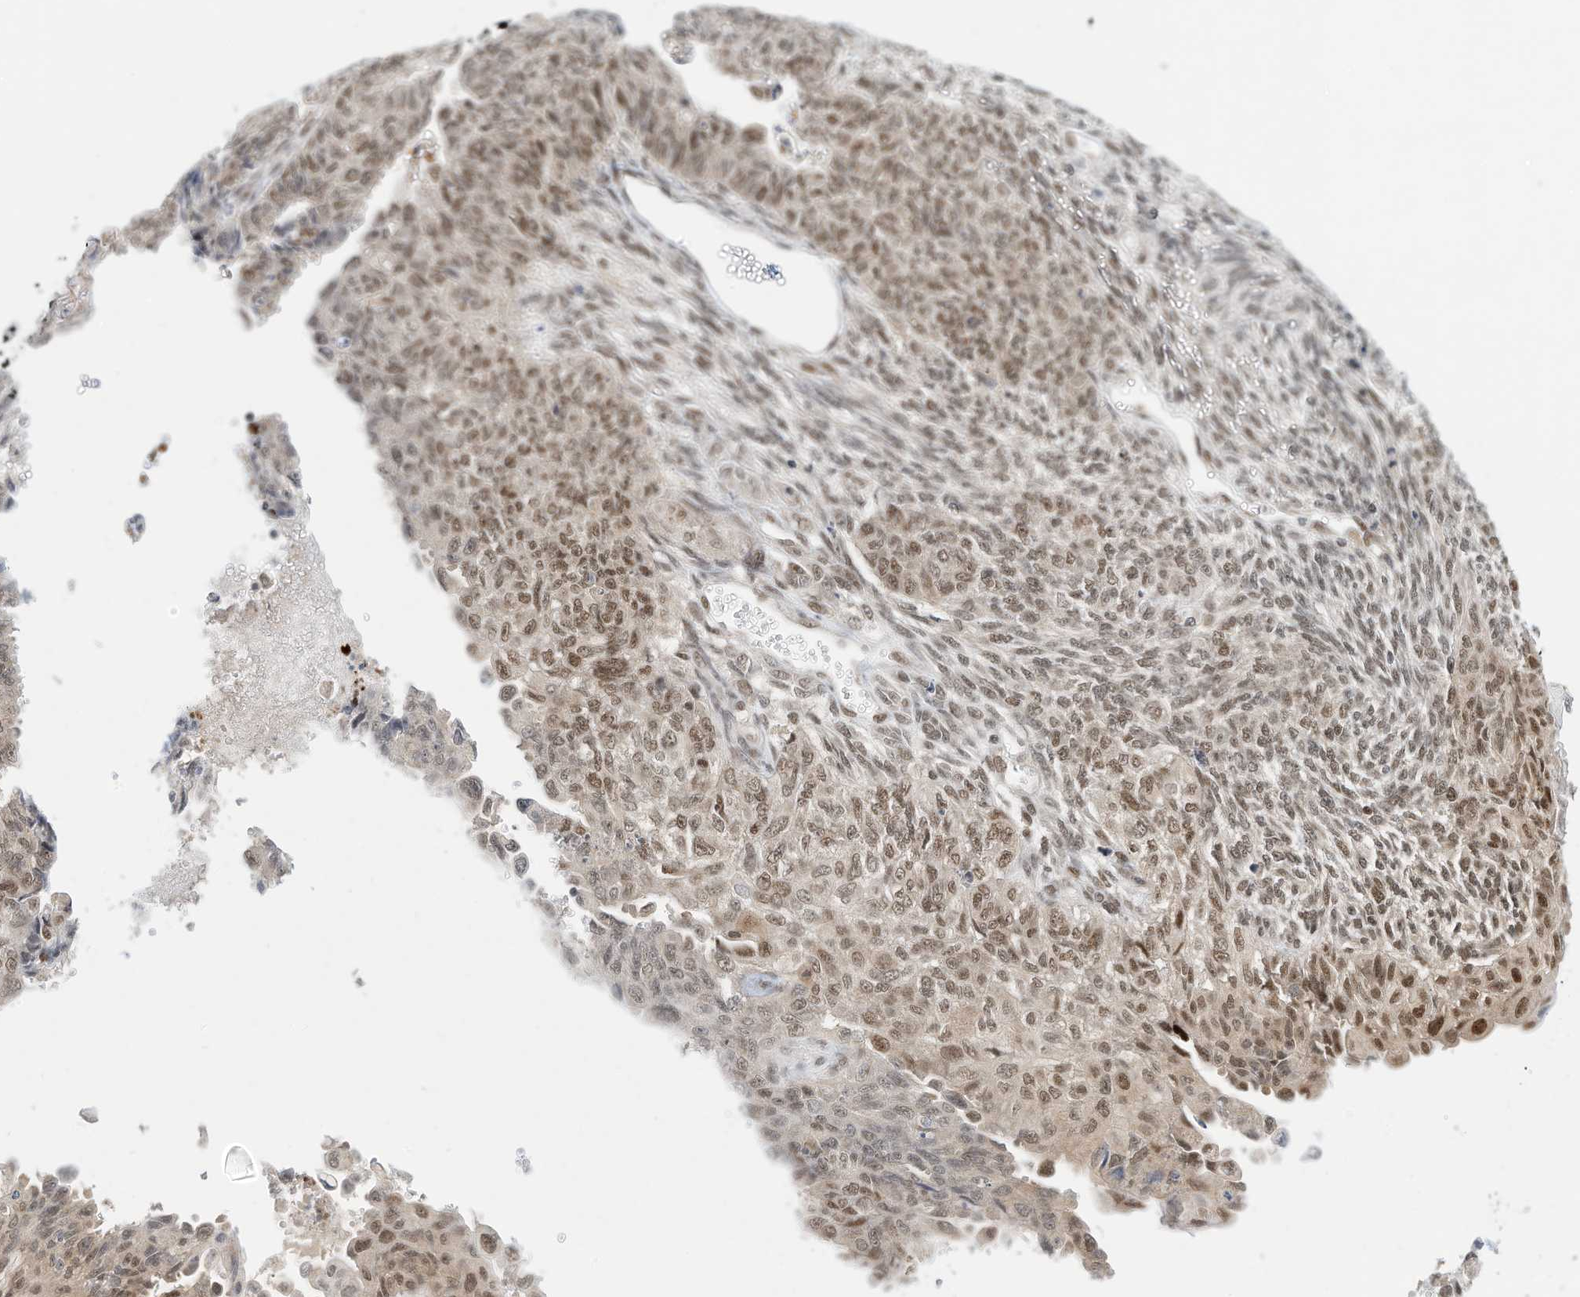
{"staining": {"intensity": "moderate", "quantity": "25%-75%", "location": "nuclear"}, "tissue": "endometrial cancer", "cell_type": "Tumor cells", "image_type": "cancer", "snomed": [{"axis": "morphology", "description": "Adenocarcinoma, NOS"}, {"axis": "topography", "description": "Endometrium"}], "caption": "Endometrial cancer (adenocarcinoma) stained for a protein shows moderate nuclear positivity in tumor cells.", "gene": "OGT", "patient": {"sex": "female", "age": 32}}